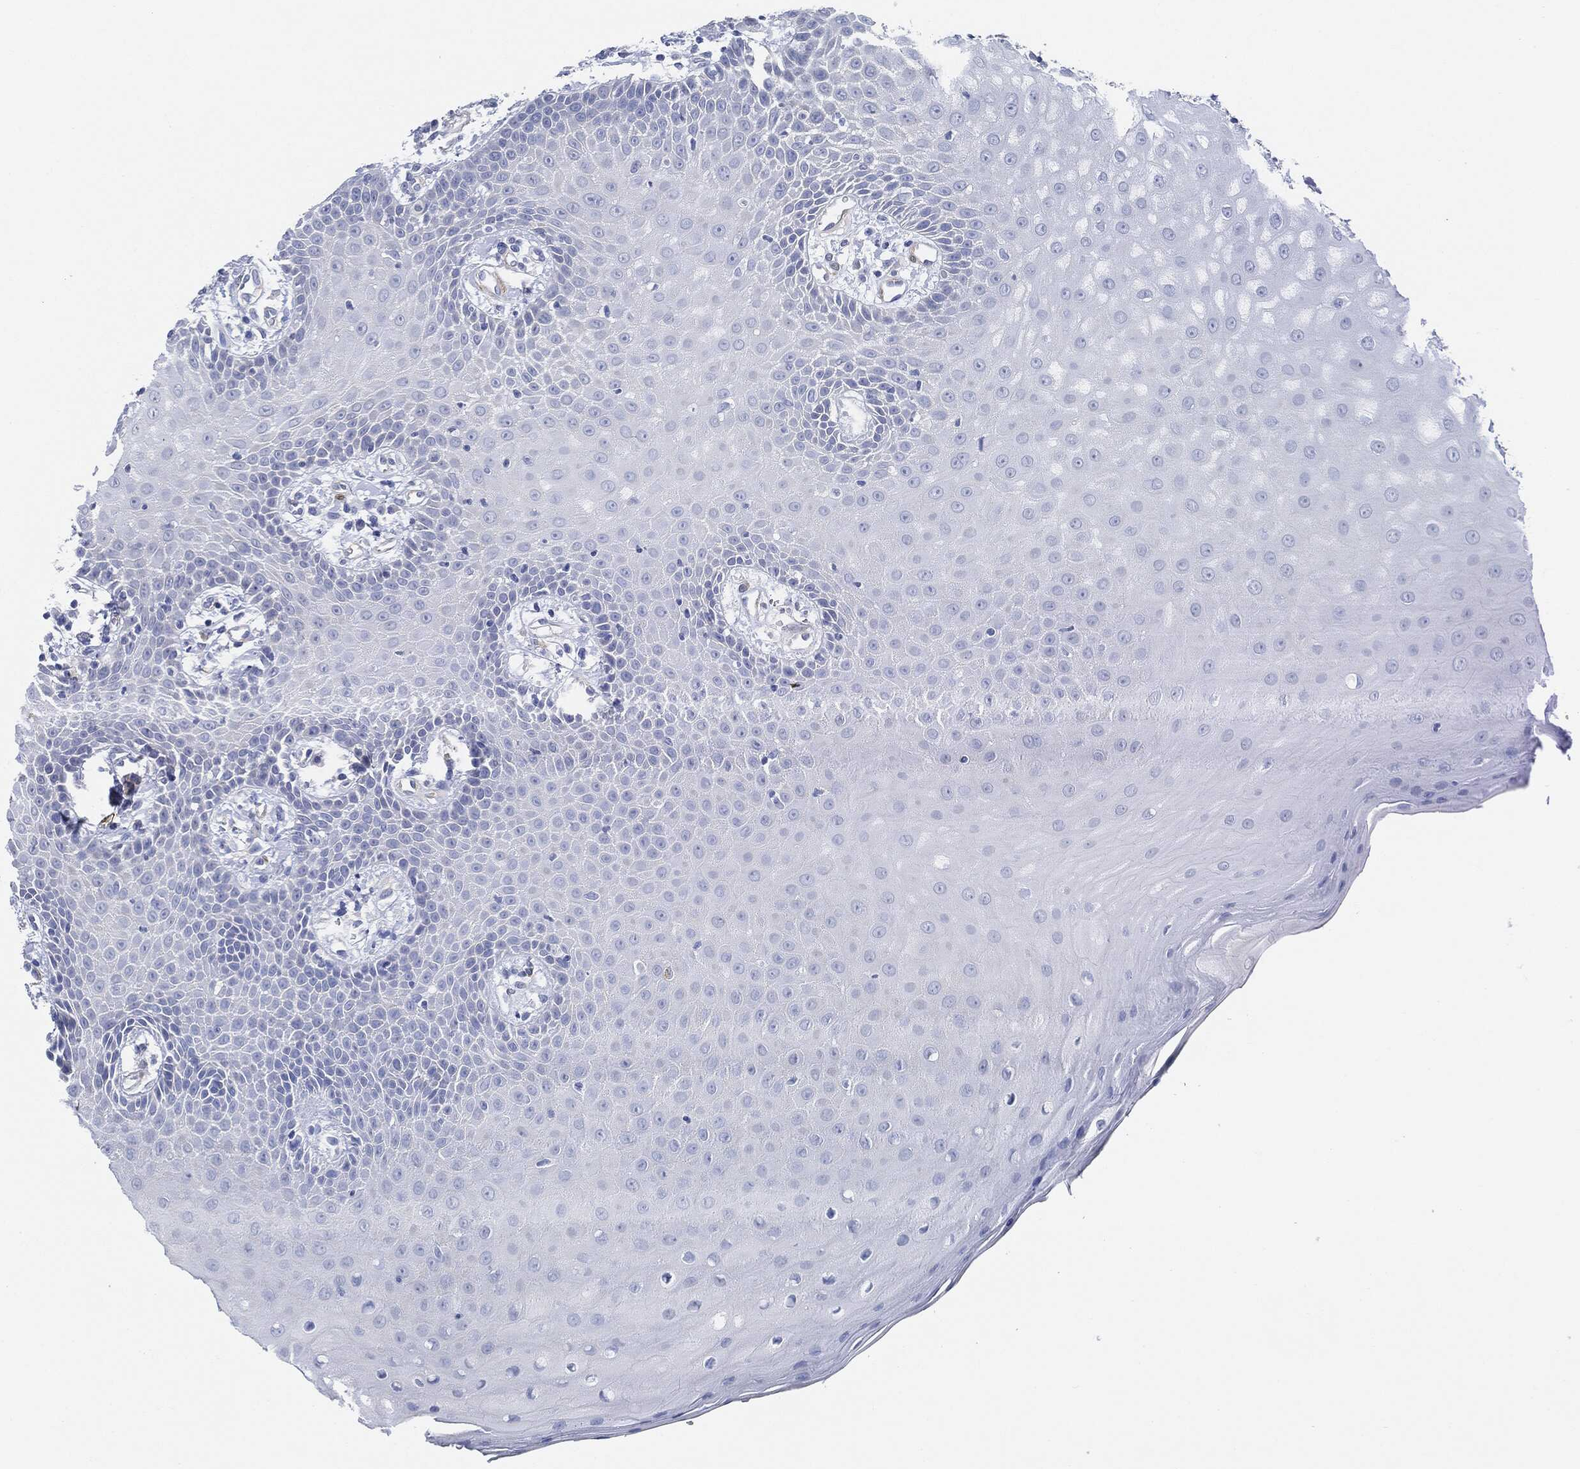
{"staining": {"intensity": "negative", "quantity": "none", "location": "none"}, "tissue": "oral mucosa", "cell_type": "Squamous epithelial cells", "image_type": "normal", "snomed": [{"axis": "morphology", "description": "Normal tissue, NOS"}, {"axis": "morphology", "description": "Squamous cell carcinoma, NOS"}, {"axis": "topography", "description": "Oral tissue"}, {"axis": "topography", "description": "Head-Neck"}], "caption": "DAB (3,3'-diaminobenzidine) immunohistochemical staining of normal human oral mucosa demonstrates no significant positivity in squamous epithelial cells.", "gene": "TAGLN", "patient": {"sex": "female", "age": 82}}